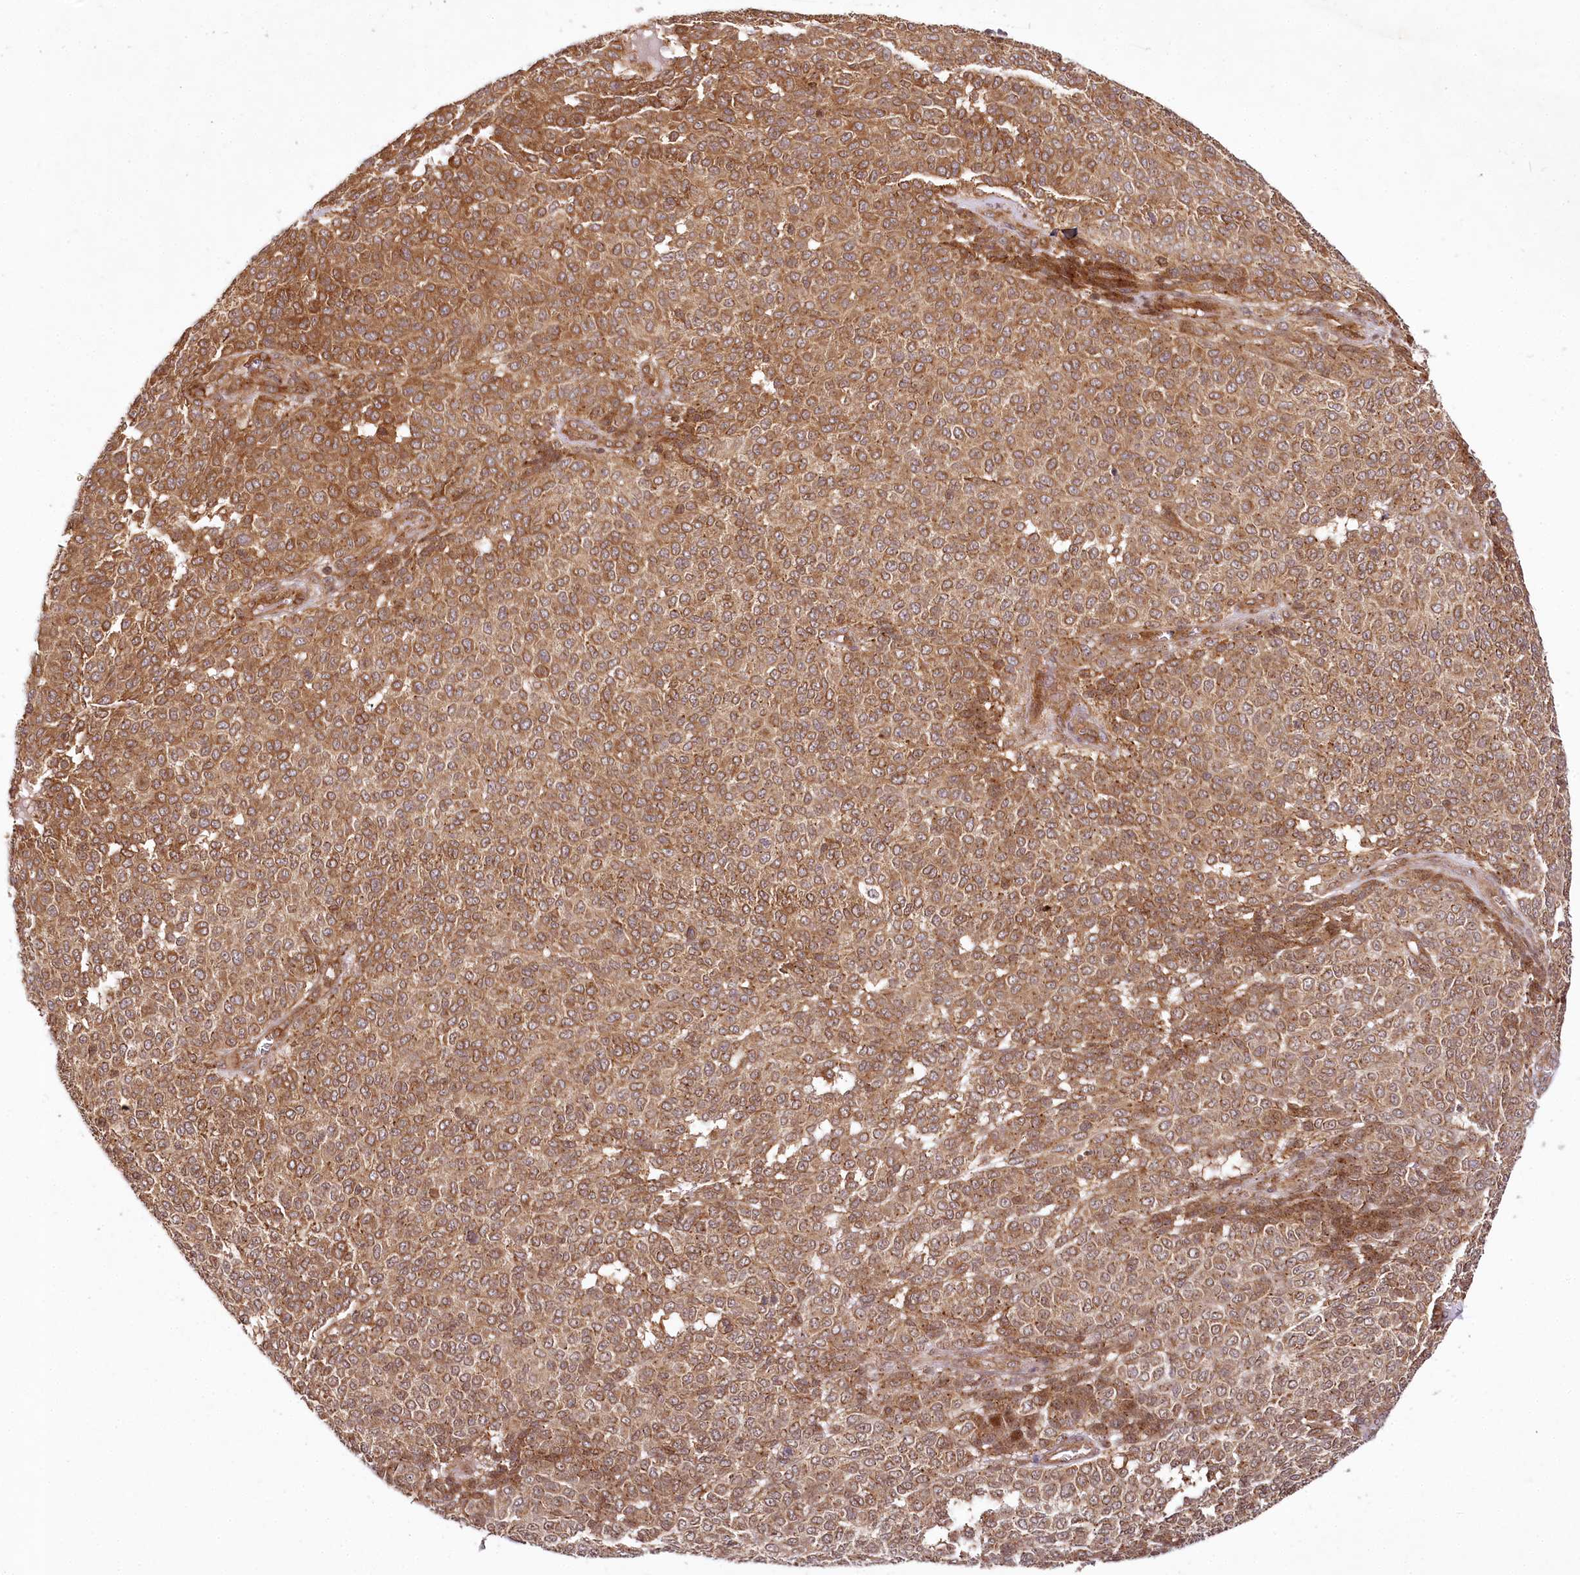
{"staining": {"intensity": "moderate", "quantity": ">75%", "location": "cytoplasmic/membranous"}, "tissue": "melanoma", "cell_type": "Tumor cells", "image_type": "cancer", "snomed": [{"axis": "morphology", "description": "Malignant melanoma, NOS"}, {"axis": "topography", "description": "Skin"}], "caption": "IHC of human malignant melanoma shows medium levels of moderate cytoplasmic/membranous staining in about >75% of tumor cells.", "gene": "COPG1", "patient": {"sex": "male", "age": 49}}